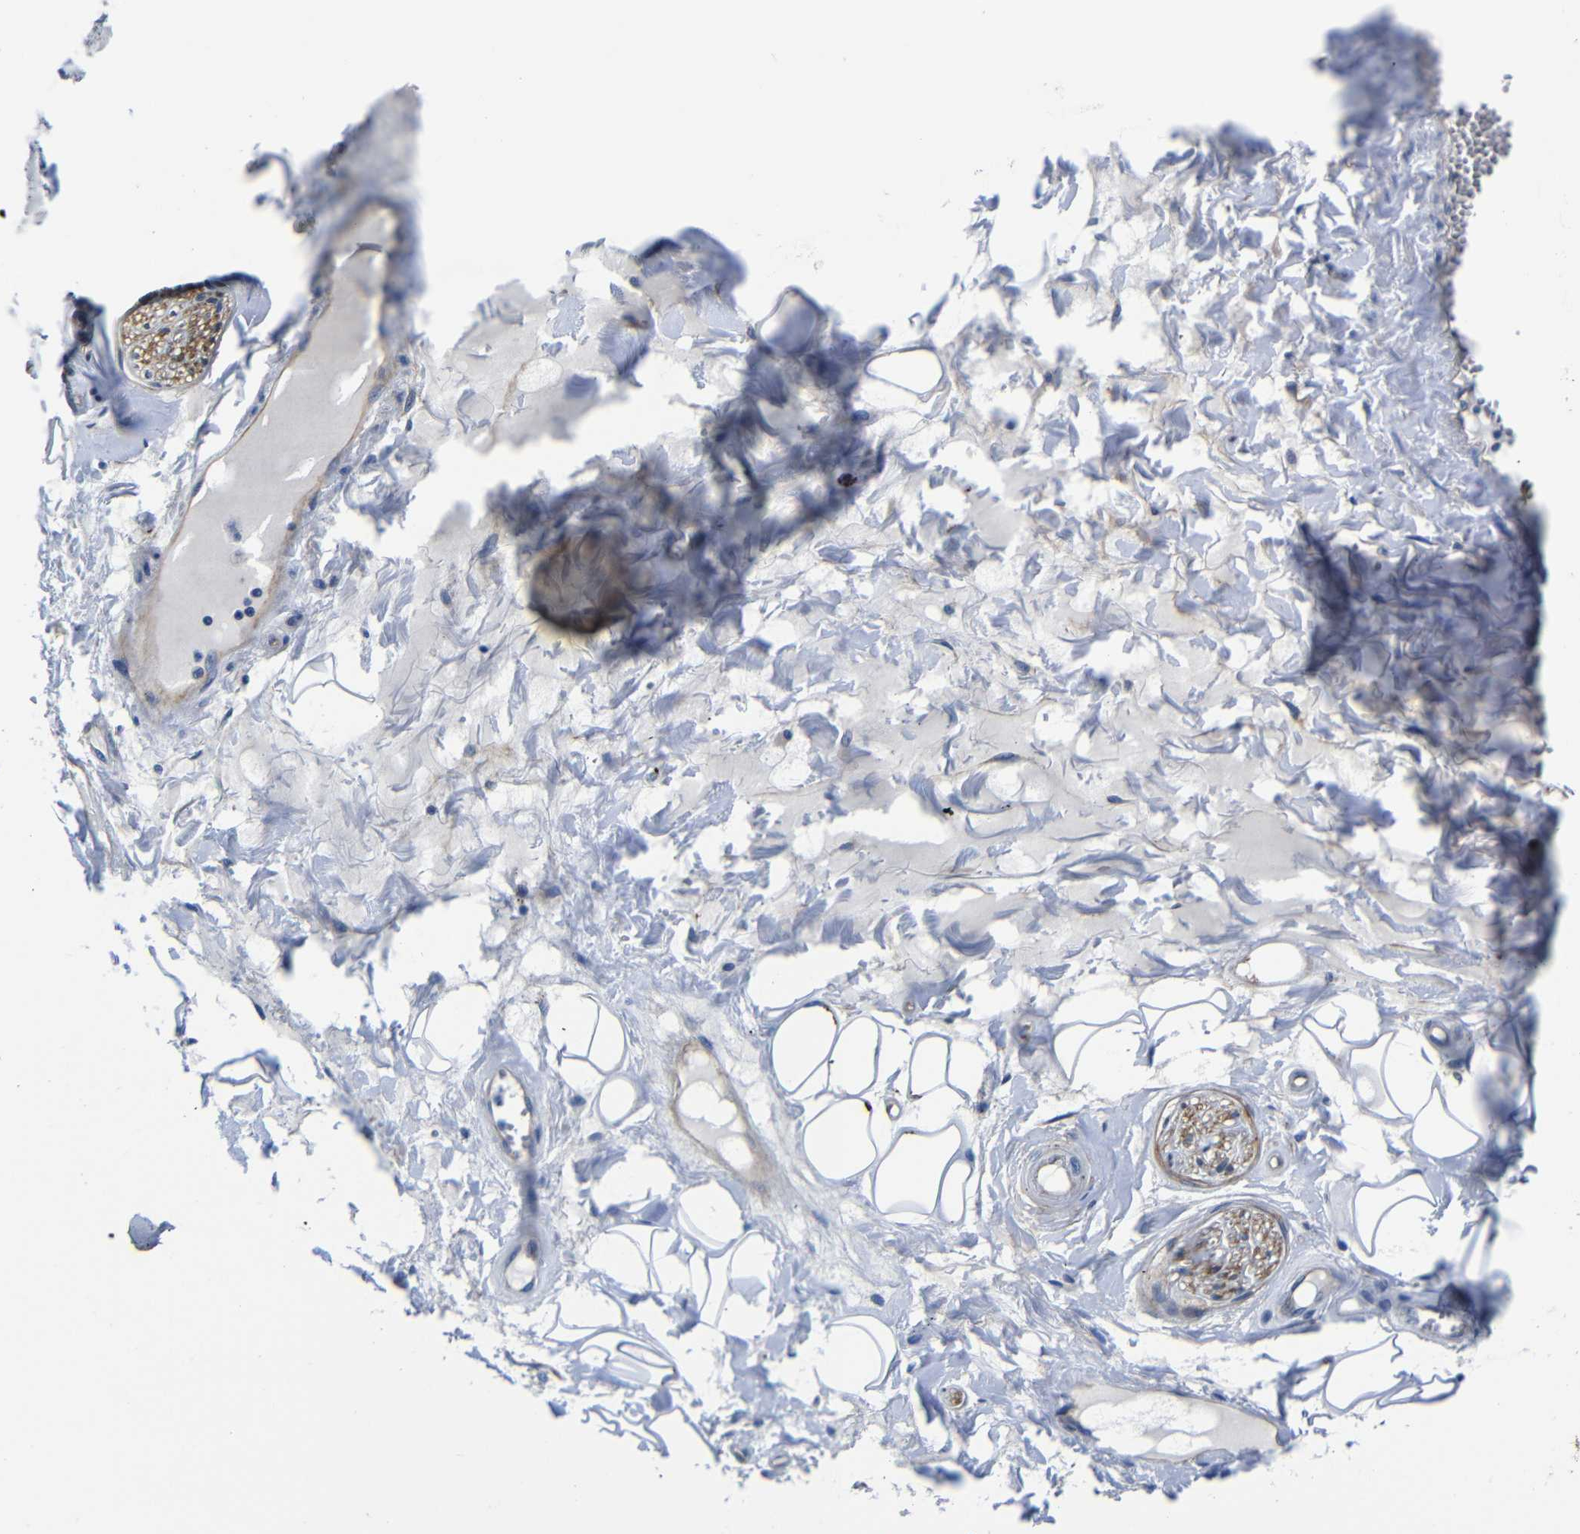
{"staining": {"intensity": "negative", "quantity": "none", "location": "none"}, "tissue": "adipose tissue", "cell_type": "Adipocytes", "image_type": "normal", "snomed": [{"axis": "morphology", "description": "Normal tissue, NOS"}, {"axis": "morphology", "description": "Inflammation, NOS"}, {"axis": "topography", "description": "Salivary gland"}, {"axis": "topography", "description": "Peripheral nerve tissue"}], "caption": "This is an IHC image of benign human adipose tissue. There is no positivity in adipocytes.", "gene": "GIMAP2", "patient": {"sex": "female", "age": 75}}